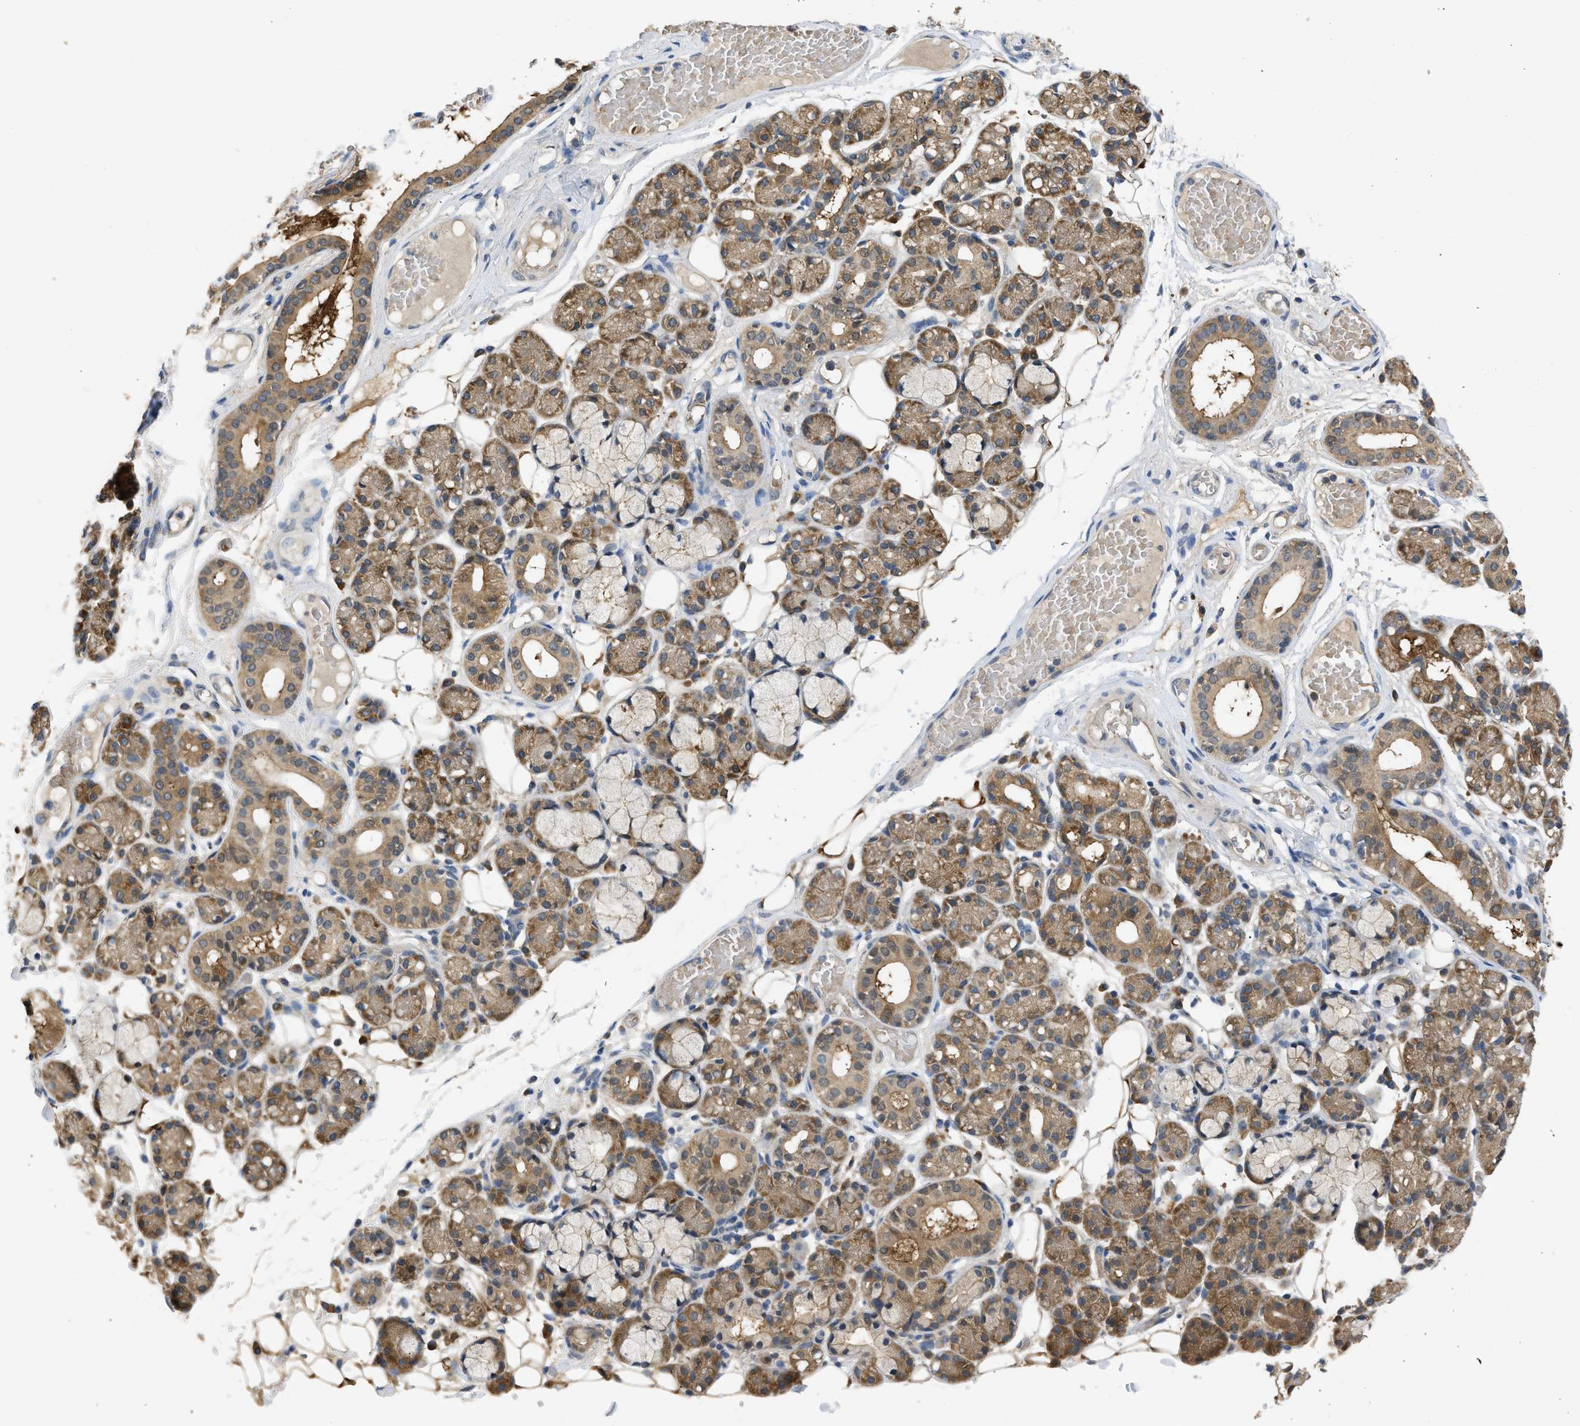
{"staining": {"intensity": "moderate", "quantity": ">75%", "location": "cytoplasmic/membranous"}, "tissue": "salivary gland", "cell_type": "Glandular cells", "image_type": "normal", "snomed": [{"axis": "morphology", "description": "Normal tissue, NOS"}, {"axis": "topography", "description": "Salivary gland"}], "caption": "A medium amount of moderate cytoplasmic/membranous expression is present in about >75% of glandular cells in benign salivary gland. Ihc stains the protein in brown and the nuclei are stained blue.", "gene": "MAPK7", "patient": {"sex": "male", "age": 63}}